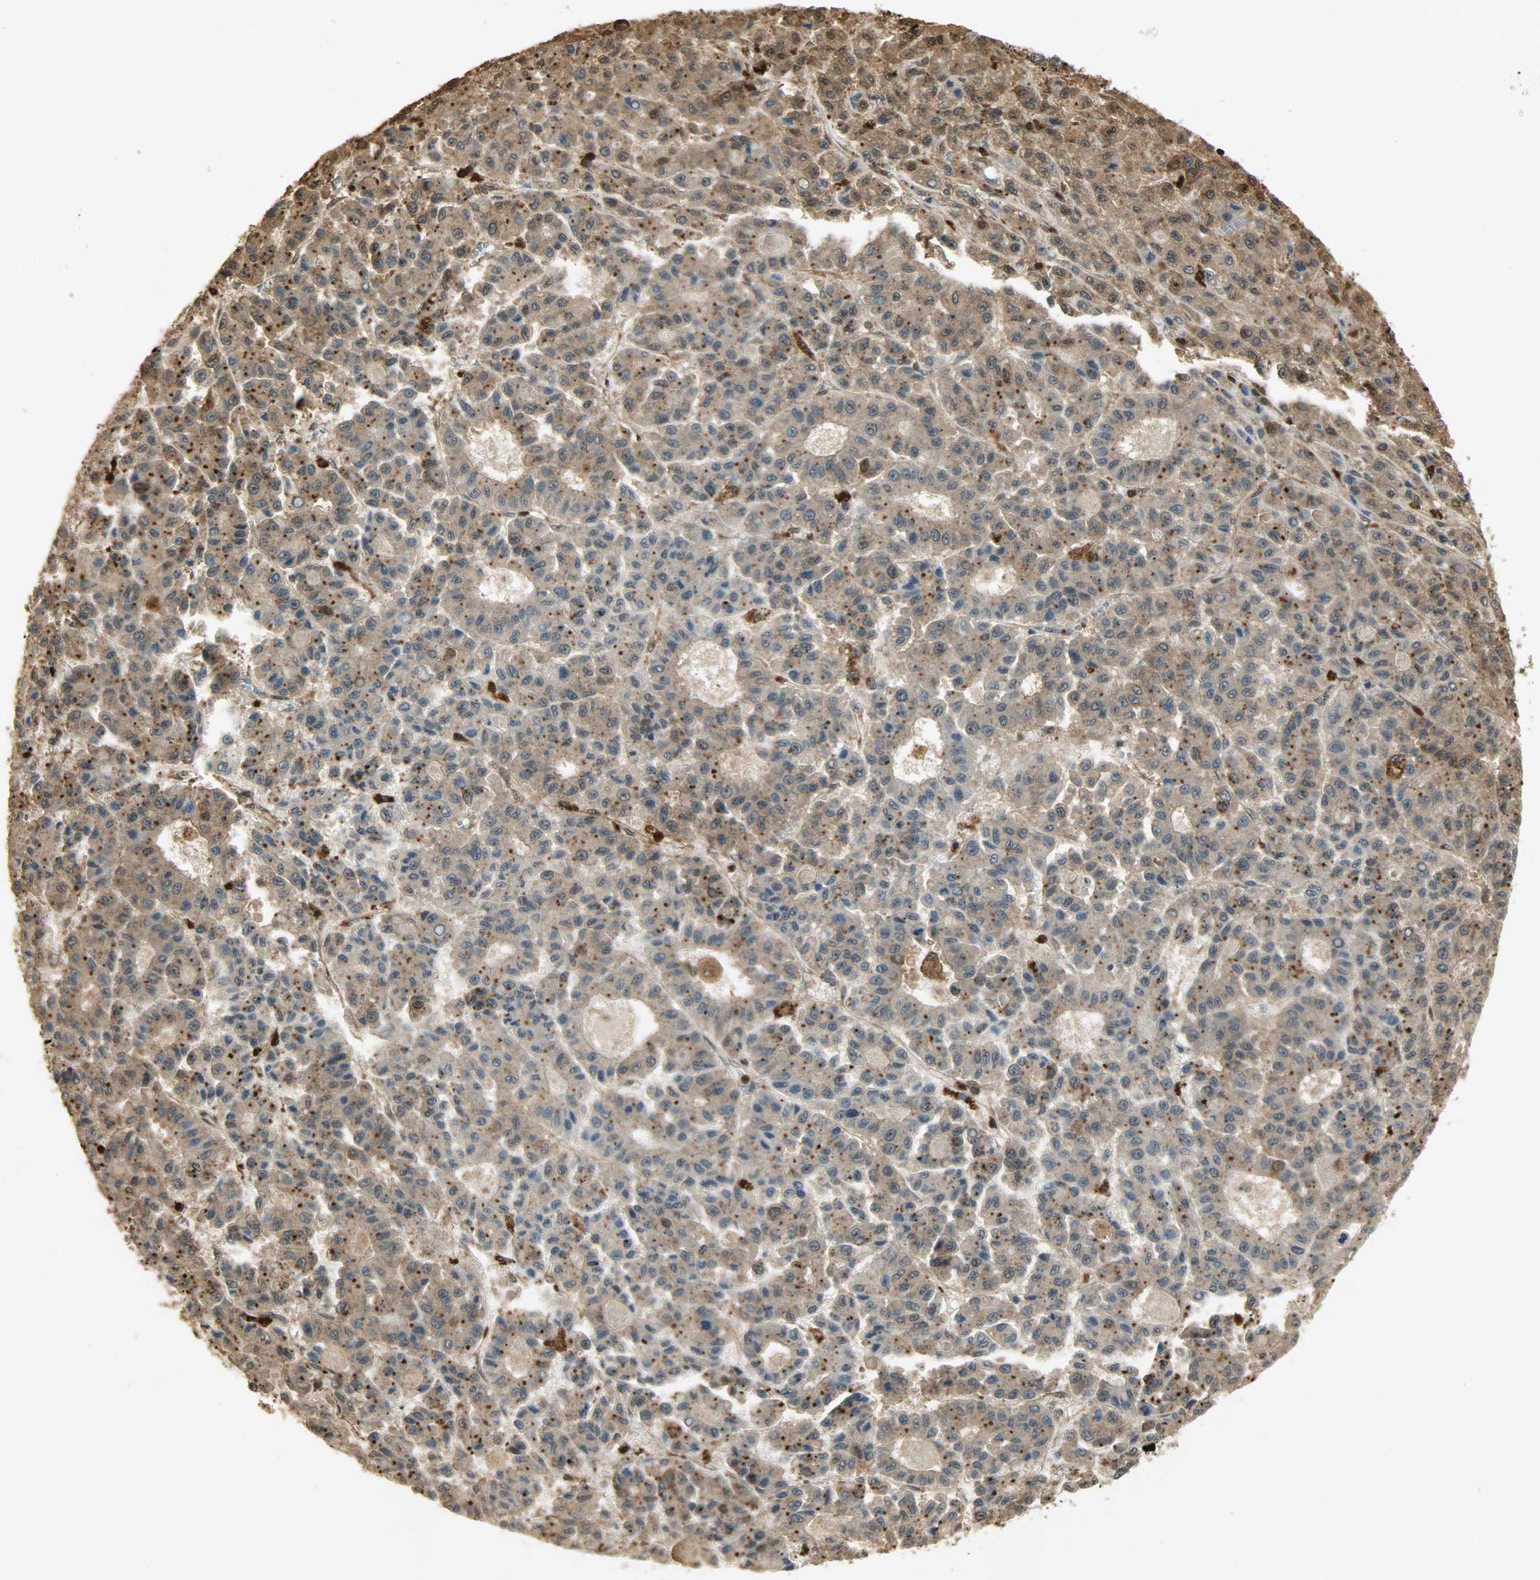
{"staining": {"intensity": "moderate", "quantity": ">75%", "location": "cytoplasmic/membranous"}, "tissue": "liver cancer", "cell_type": "Tumor cells", "image_type": "cancer", "snomed": [{"axis": "morphology", "description": "Carcinoma, Hepatocellular, NOS"}, {"axis": "topography", "description": "Liver"}], "caption": "A medium amount of moderate cytoplasmic/membranous expression is seen in approximately >75% of tumor cells in liver cancer (hepatocellular carcinoma) tissue.", "gene": "YWHAZ", "patient": {"sex": "male", "age": 70}}